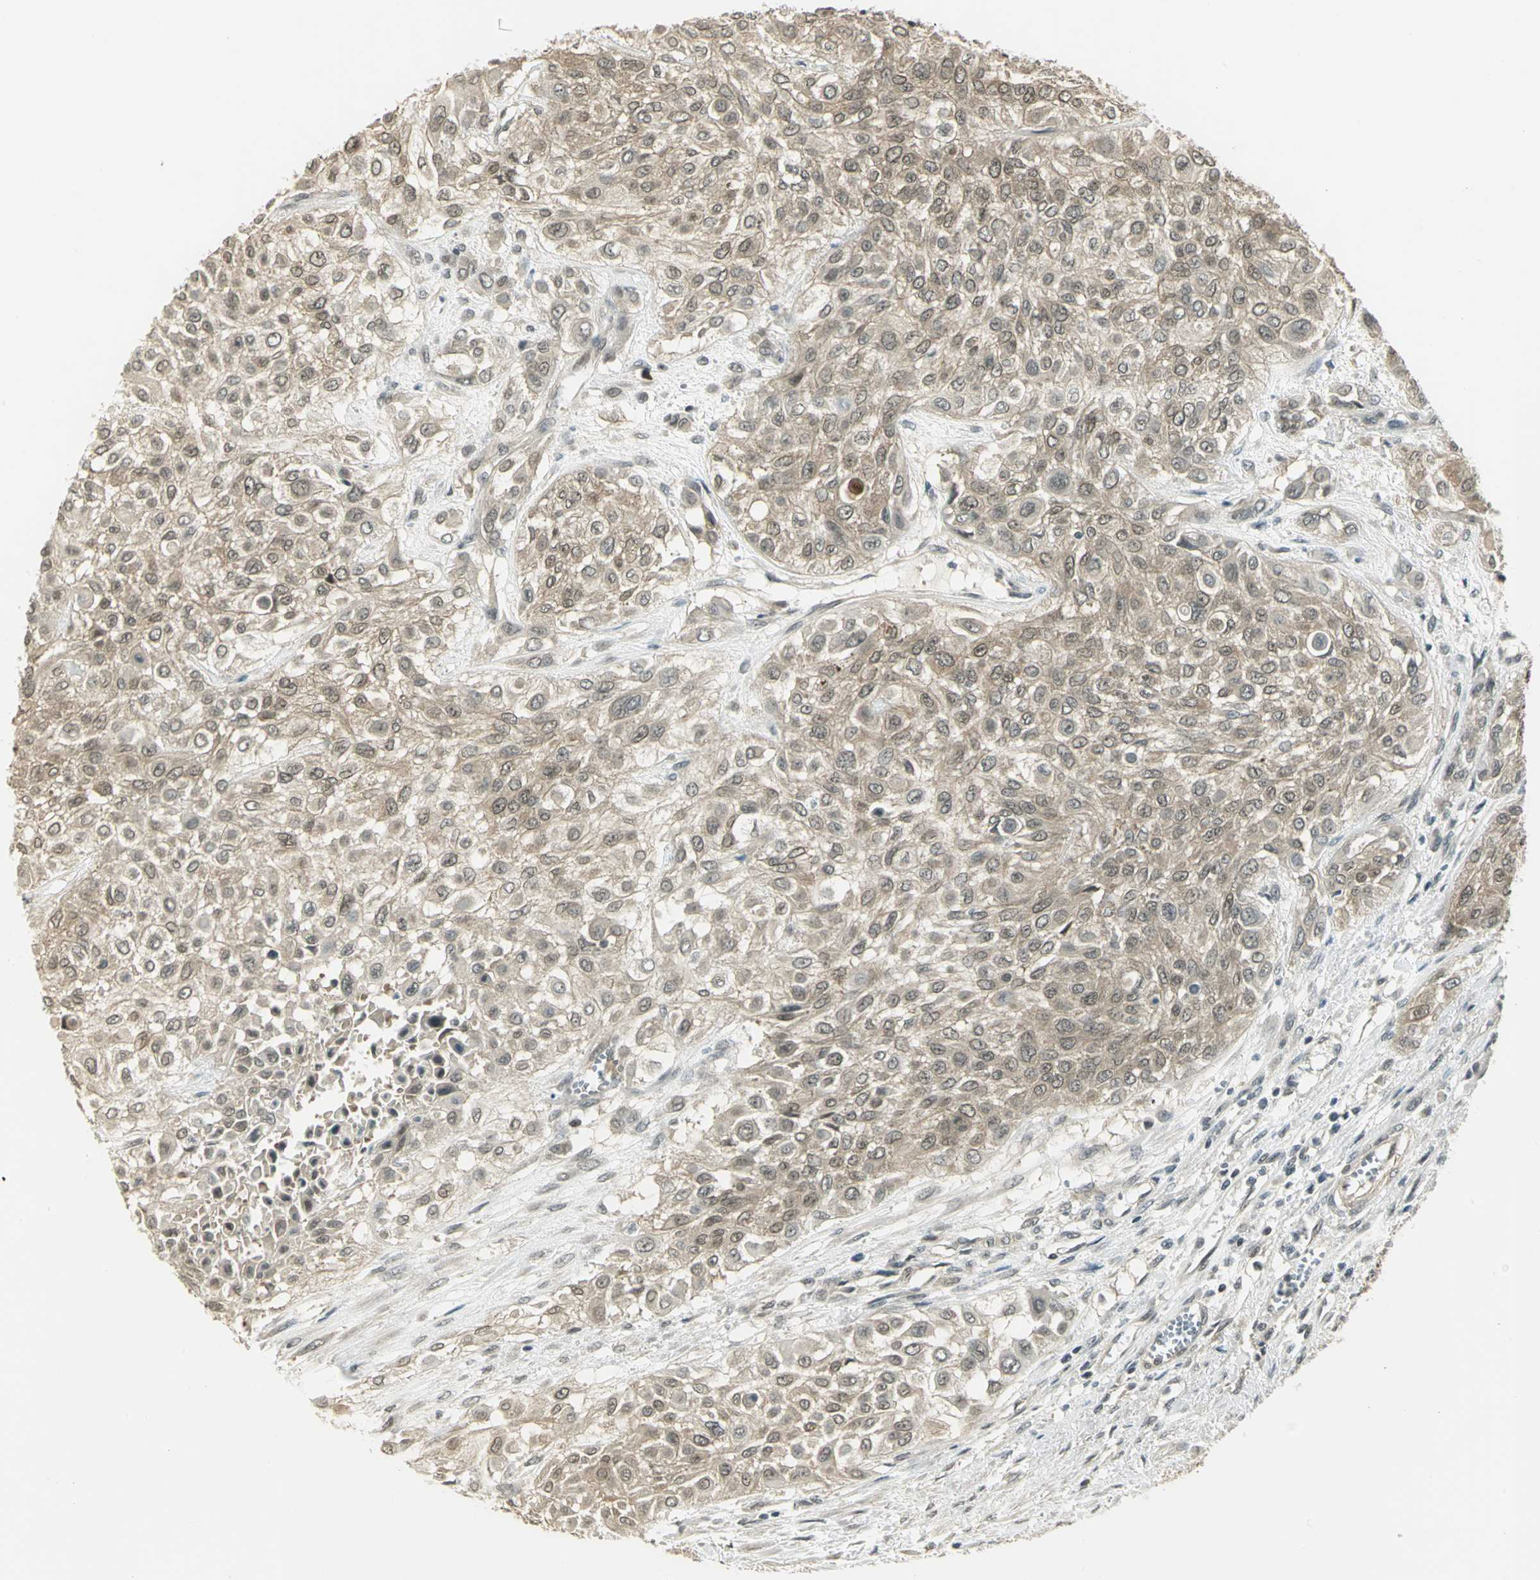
{"staining": {"intensity": "weak", "quantity": ">75%", "location": "cytoplasmic/membranous"}, "tissue": "urothelial cancer", "cell_type": "Tumor cells", "image_type": "cancer", "snomed": [{"axis": "morphology", "description": "Urothelial carcinoma, High grade"}, {"axis": "topography", "description": "Urinary bladder"}], "caption": "This is a micrograph of IHC staining of urothelial cancer, which shows weak expression in the cytoplasmic/membranous of tumor cells.", "gene": "CDC34", "patient": {"sex": "male", "age": 57}}